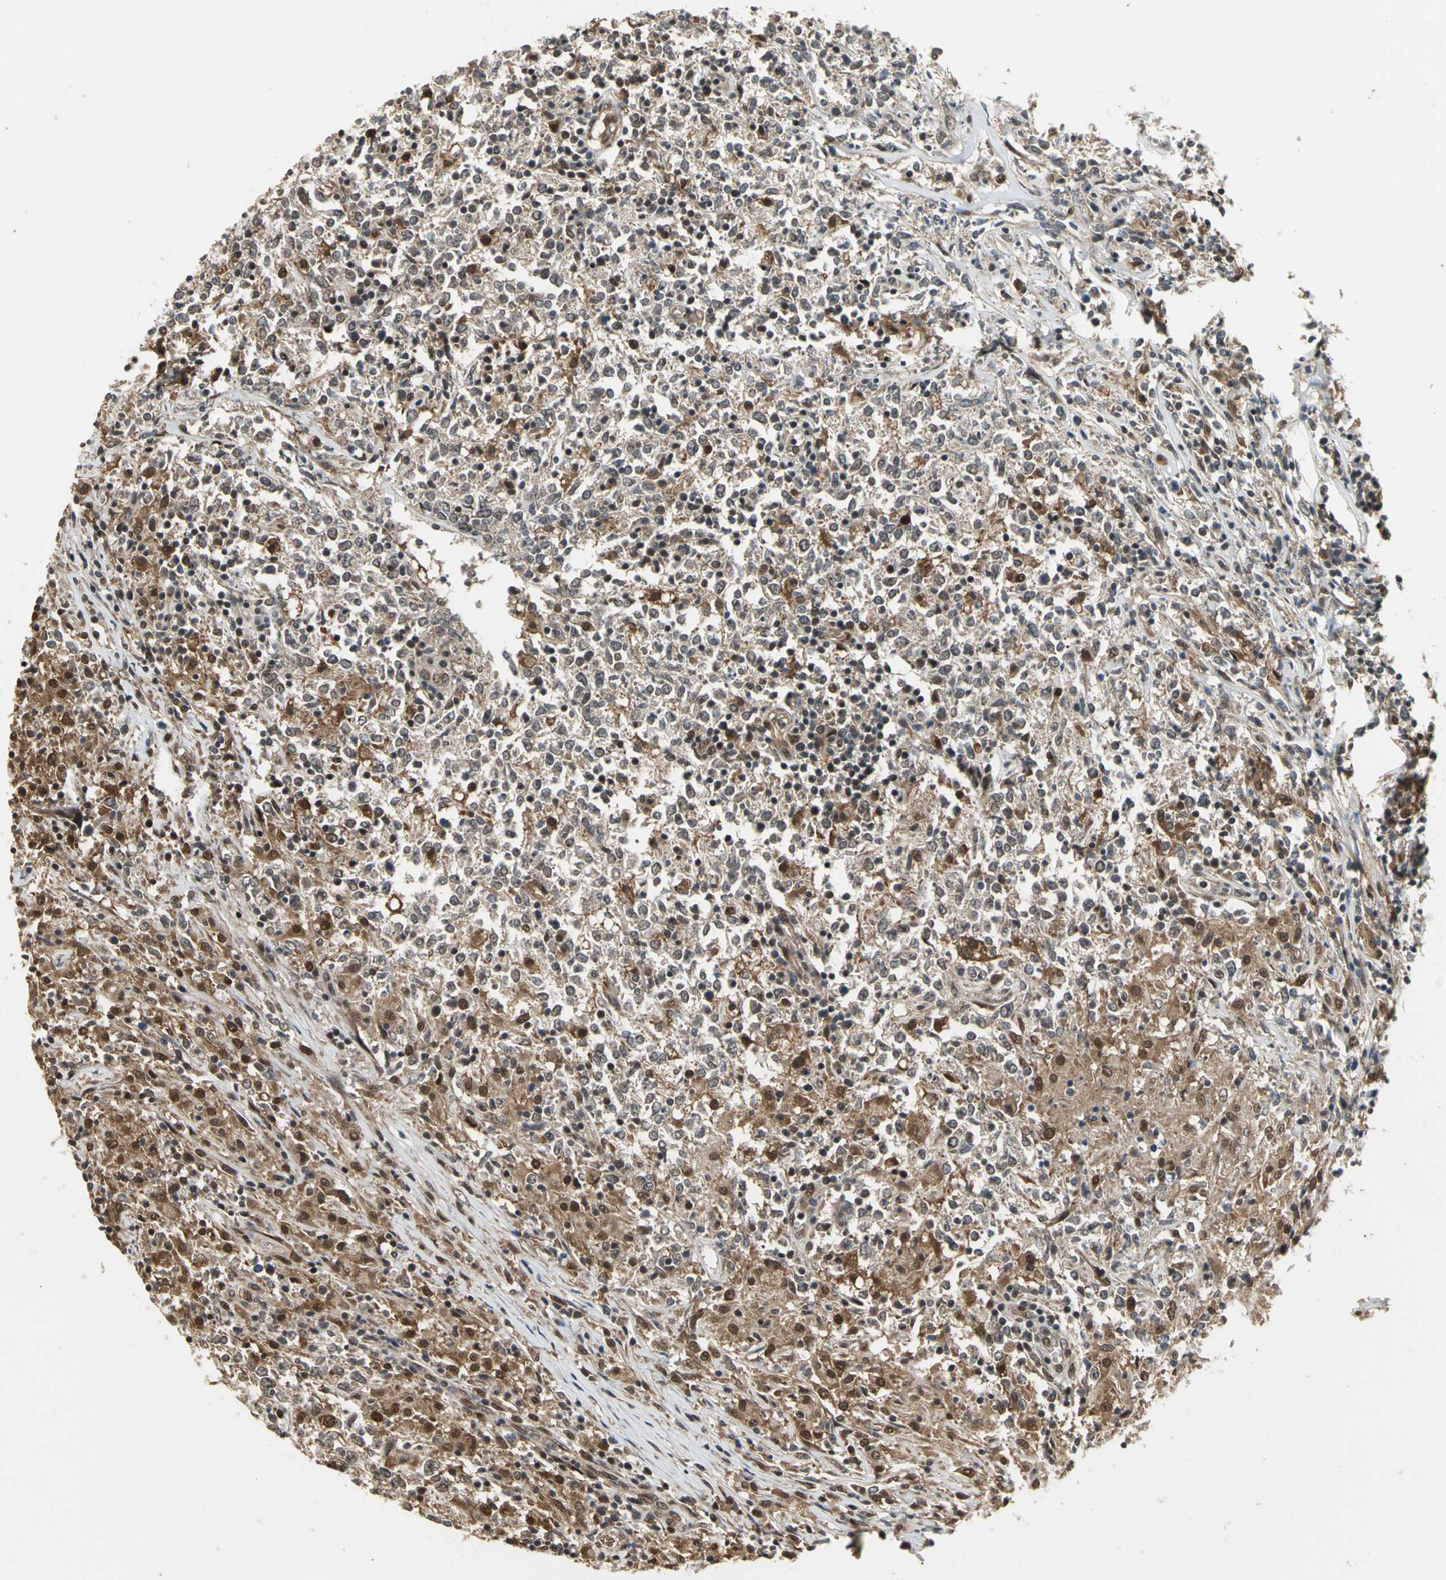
{"staining": {"intensity": "moderate", "quantity": "25%-75%", "location": "cytoplasmic/membranous"}, "tissue": "lymphoma", "cell_type": "Tumor cells", "image_type": "cancer", "snomed": [{"axis": "morphology", "description": "Malignant lymphoma, non-Hodgkin's type, High grade"}, {"axis": "topography", "description": "Lymph node"}], "caption": "Lymphoma stained for a protein (brown) shows moderate cytoplasmic/membranous positive positivity in about 25%-75% of tumor cells.", "gene": "NOTCH3", "patient": {"sex": "female", "age": 84}}